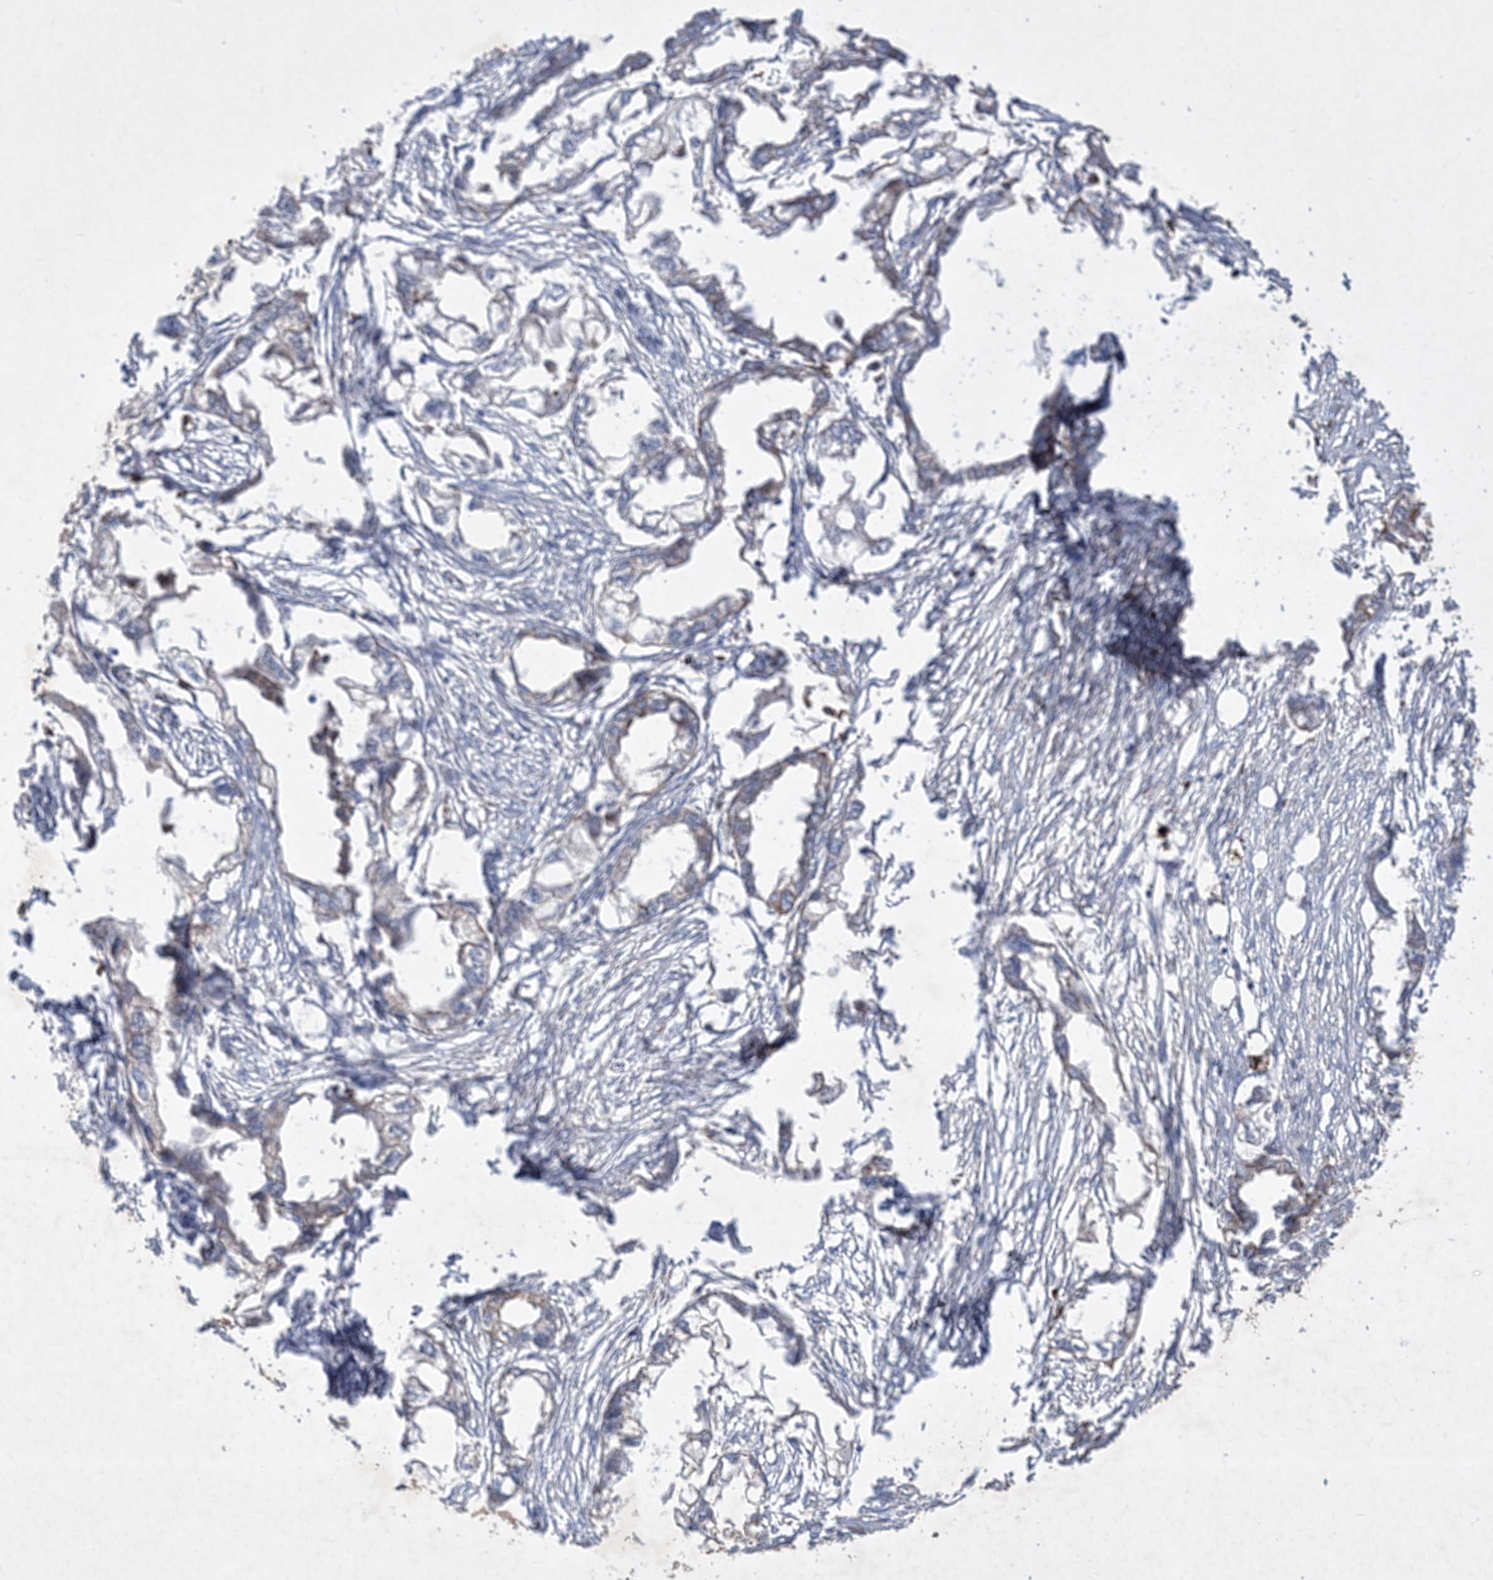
{"staining": {"intensity": "weak", "quantity": "<25%", "location": "cytoplasmic/membranous"}, "tissue": "endometrial cancer", "cell_type": "Tumor cells", "image_type": "cancer", "snomed": [{"axis": "morphology", "description": "Adenocarcinoma, NOS"}, {"axis": "morphology", "description": "Adenocarcinoma, metastatic, NOS"}, {"axis": "topography", "description": "Adipose tissue"}, {"axis": "topography", "description": "Endometrium"}], "caption": "A photomicrograph of endometrial metastatic adenocarcinoma stained for a protein reveals no brown staining in tumor cells.", "gene": "MASP2", "patient": {"sex": "female", "age": 67}}